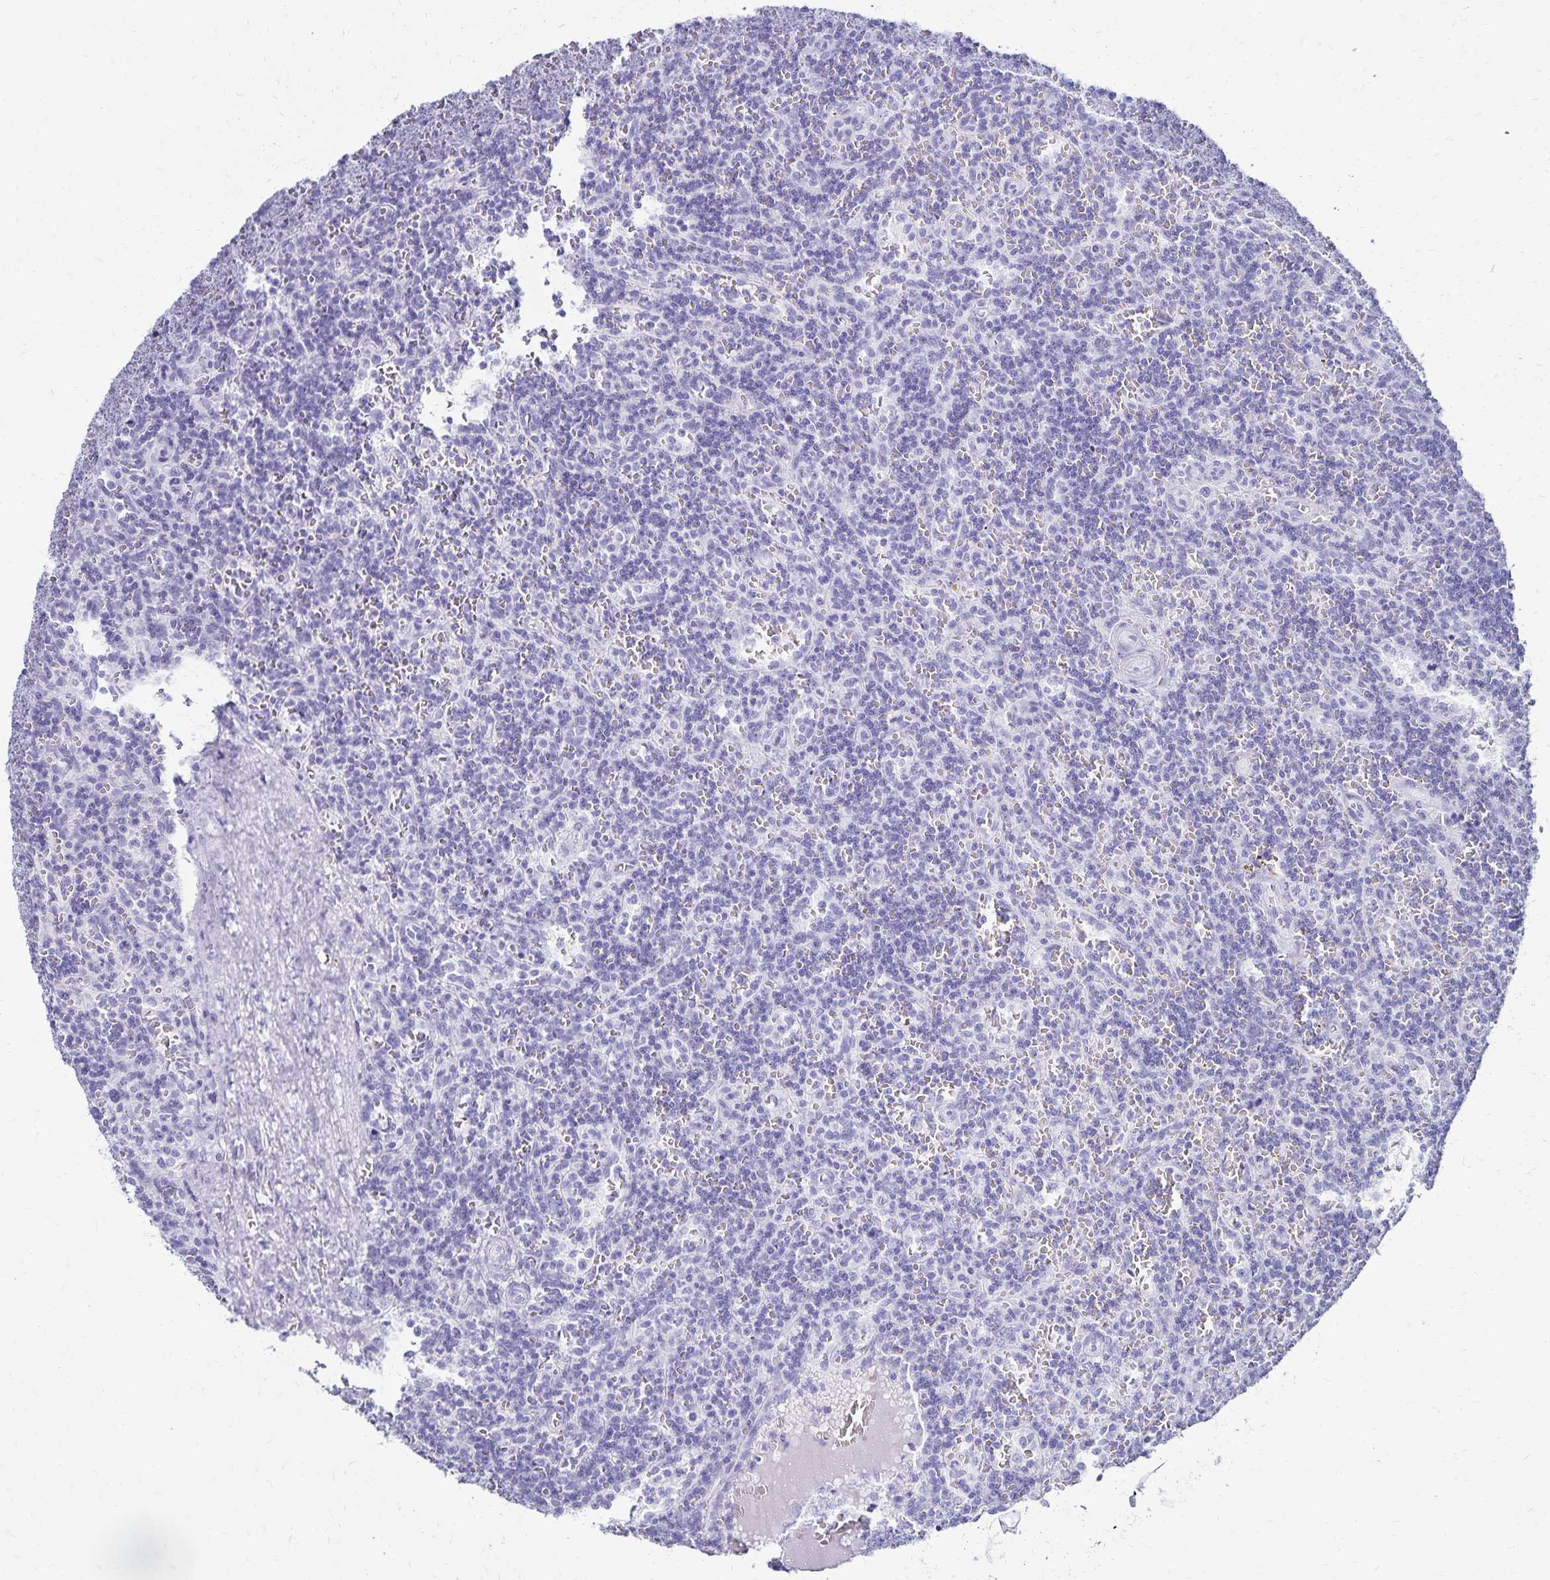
{"staining": {"intensity": "negative", "quantity": "none", "location": "none"}, "tissue": "lymphoma", "cell_type": "Tumor cells", "image_type": "cancer", "snomed": [{"axis": "morphology", "description": "Malignant lymphoma, non-Hodgkin's type, Low grade"}, {"axis": "topography", "description": "Spleen"}], "caption": "Immunohistochemistry image of human low-grade malignant lymphoma, non-Hodgkin's type stained for a protein (brown), which displays no expression in tumor cells.", "gene": "GIP", "patient": {"sex": "male", "age": 73}}